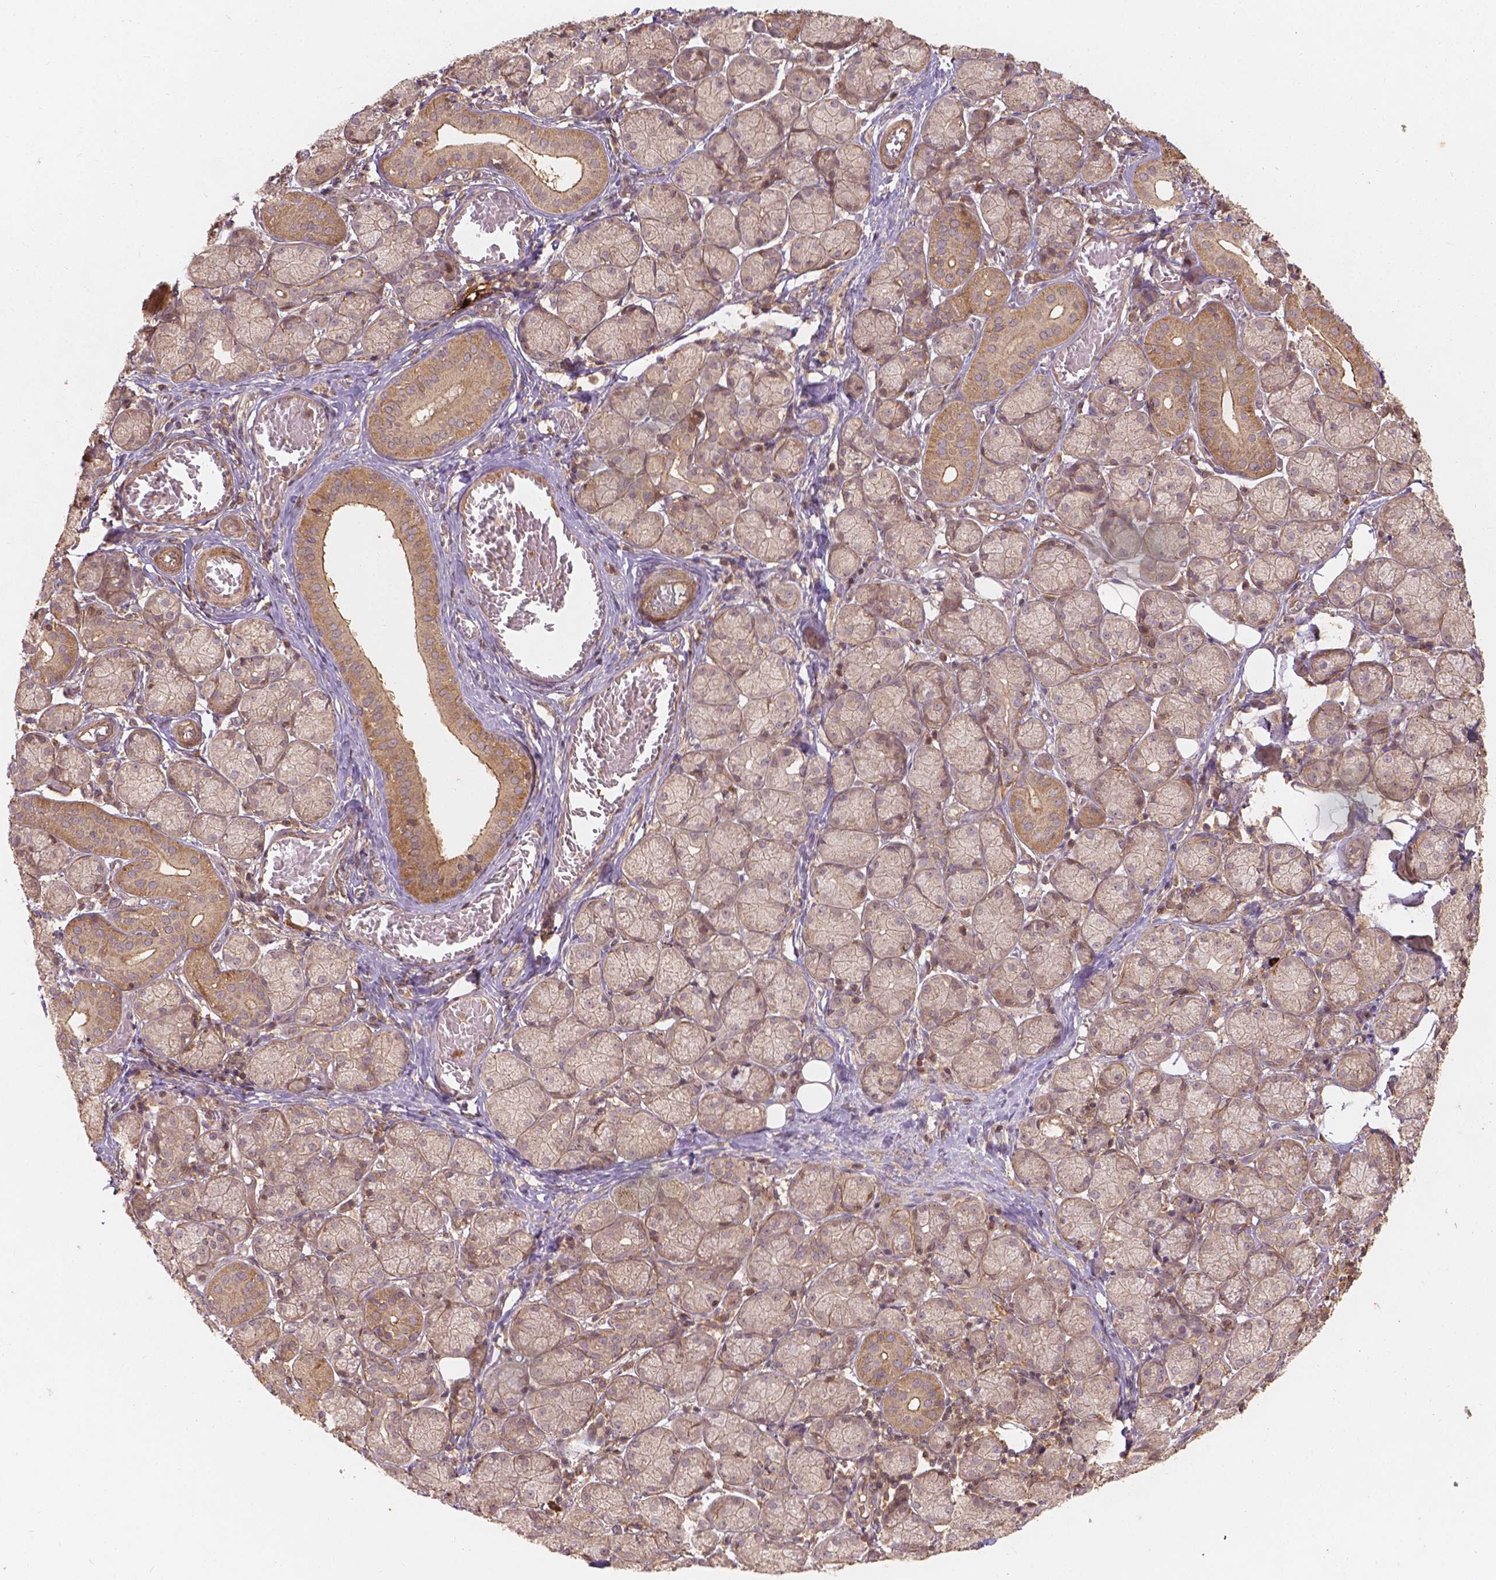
{"staining": {"intensity": "moderate", "quantity": ">75%", "location": "cytoplasmic/membranous"}, "tissue": "salivary gland", "cell_type": "Glandular cells", "image_type": "normal", "snomed": [{"axis": "morphology", "description": "Normal tissue, NOS"}, {"axis": "topography", "description": "Salivary gland"}, {"axis": "topography", "description": "Peripheral nerve tissue"}], "caption": "The histopathology image exhibits staining of normal salivary gland, revealing moderate cytoplasmic/membranous protein expression (brown color) within glandular cells.", "gene": "XPR1", "patient": {"sex": "female", "age": 24}}